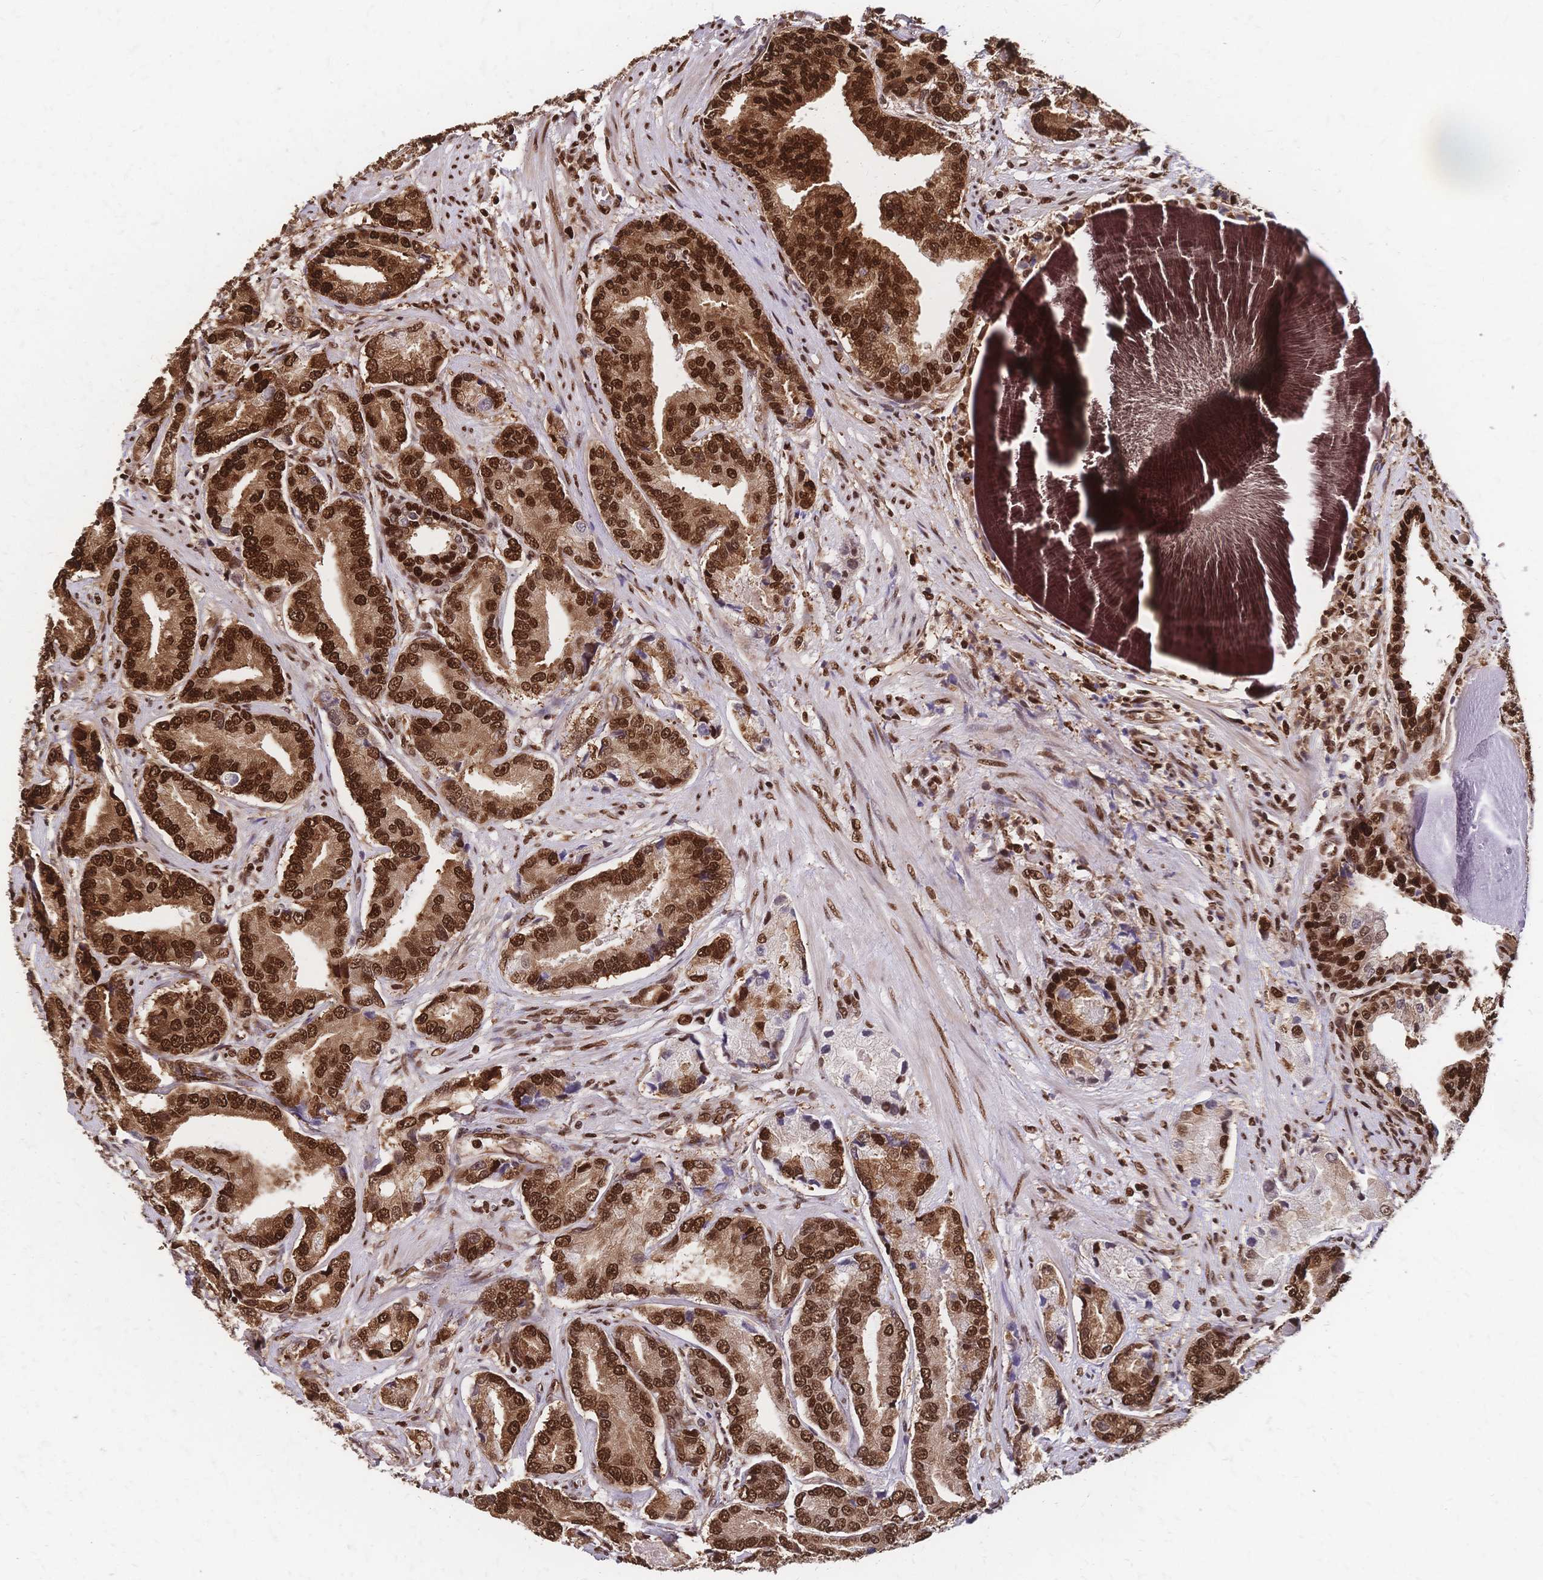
{"staining": {"intensity": "strong", "quantity": ">75%", "location": "cytoplasmic/membranous,nuclear"}, "tissue": "prostate cancer", "cell_type": "Tumor cells", "image_type": "cancer", "snomed": [{"axis": "morphology", "description": "Adenocarcinoma, High grade"}, {"axis": "topography", "description": "Prostate and seminal vesicle, NOS"}], "caption": "This image demonstrates prostate cancer stained with IHC to label a protein in brown. The cytoplasmic/membranous and nuclear of tumor cells show strong positivity for the protein. Nuclei are counter-stained blue.", "gene": "HDGF", "patient": {"sex": "male", "age": 61}}